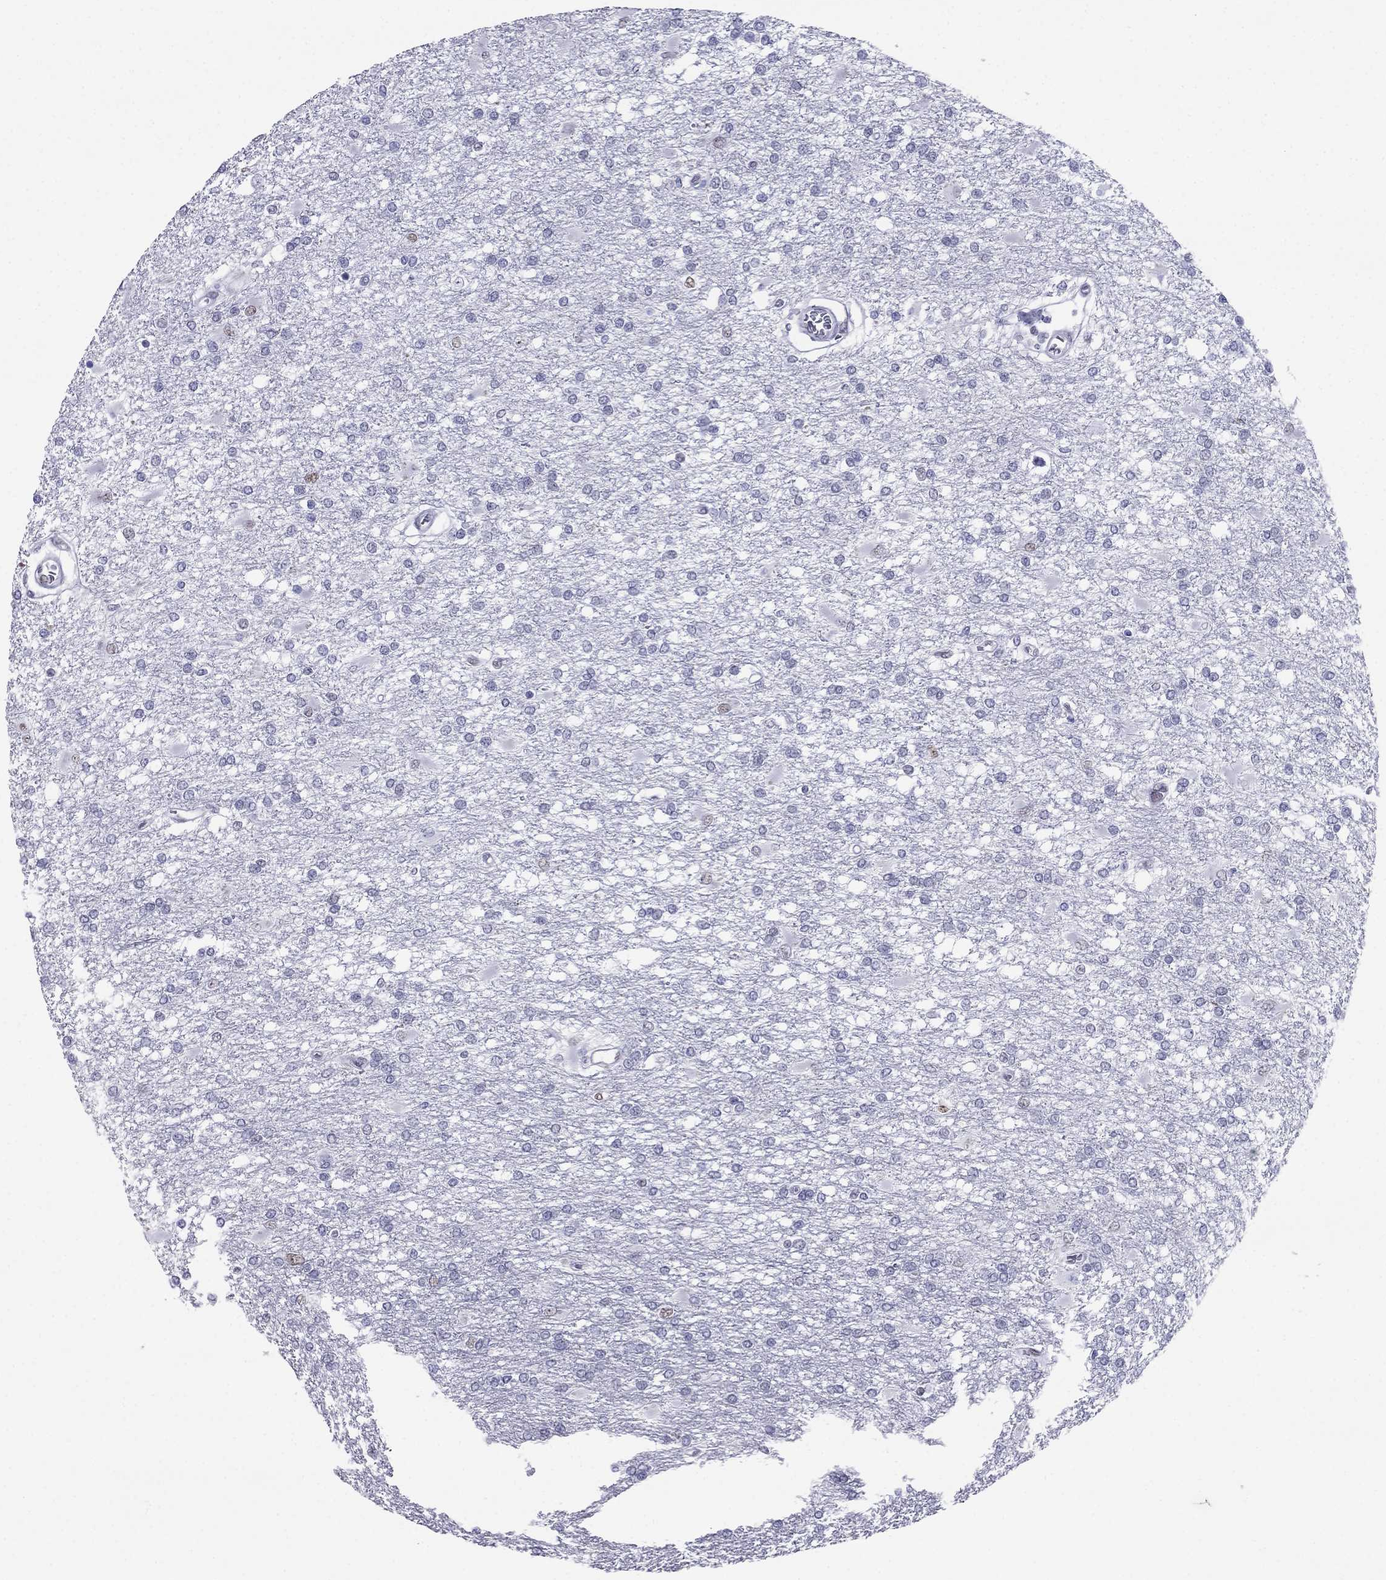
{"staining": {"intensity": "weak", "quantity": "<25%", "location": "nuclear"}, "tissue": "glioma", "cell_type": "Tumor cells", "image_type": "cancer", "snomed": [{"axis": "morphology", "description": "Glioma, malignant, High grade"}, {"axis": "topography", "description": "Cerebral cortex"}], "caption": "This image is of glioma stained with immunohistochemistry (IHC) to label a protein in brown with the nuclei are counter-stained blue. There is no expression in tumor cells.", "gene": "PPM1G", "patient": {"sex": "male", "age": 79}}